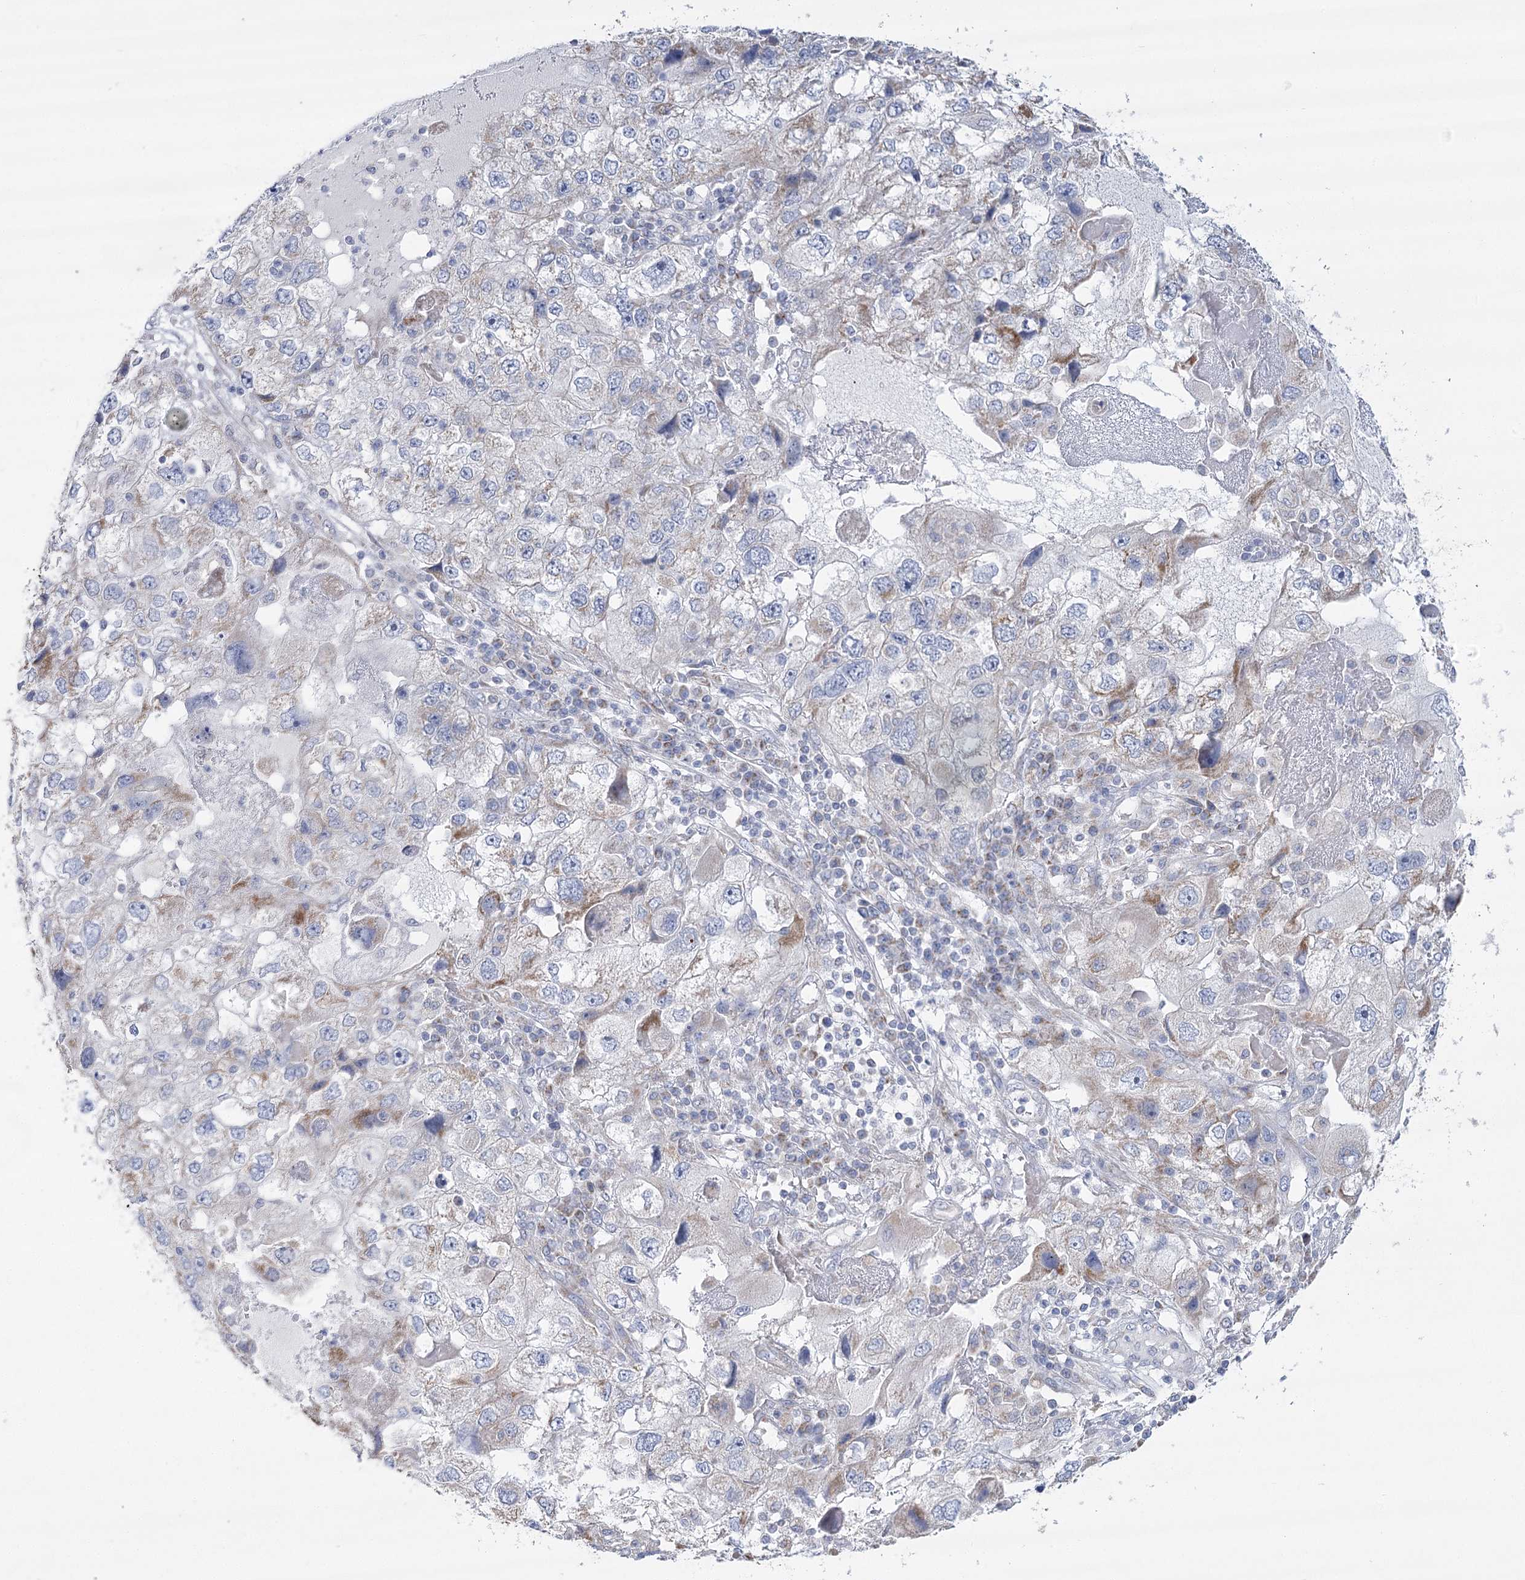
{"staining": {"intensity": "negative", "quantity": "none", "location": "none"}, "tissue": "endometrial cancer", "cell_type": "Tumor cells", "image_type": "cancer", "snomed": [{"axis": "morphology", "description": "Adenocarcinoma, NOS"}, {"axis": "topography", "description": "Endometrium"}], "caption": "An image of endometrial cancer stained for a protein reveals no brown staining in tumor cells.", "gene": "SNX7", "patient": {"sex": "female", "age": 49}}